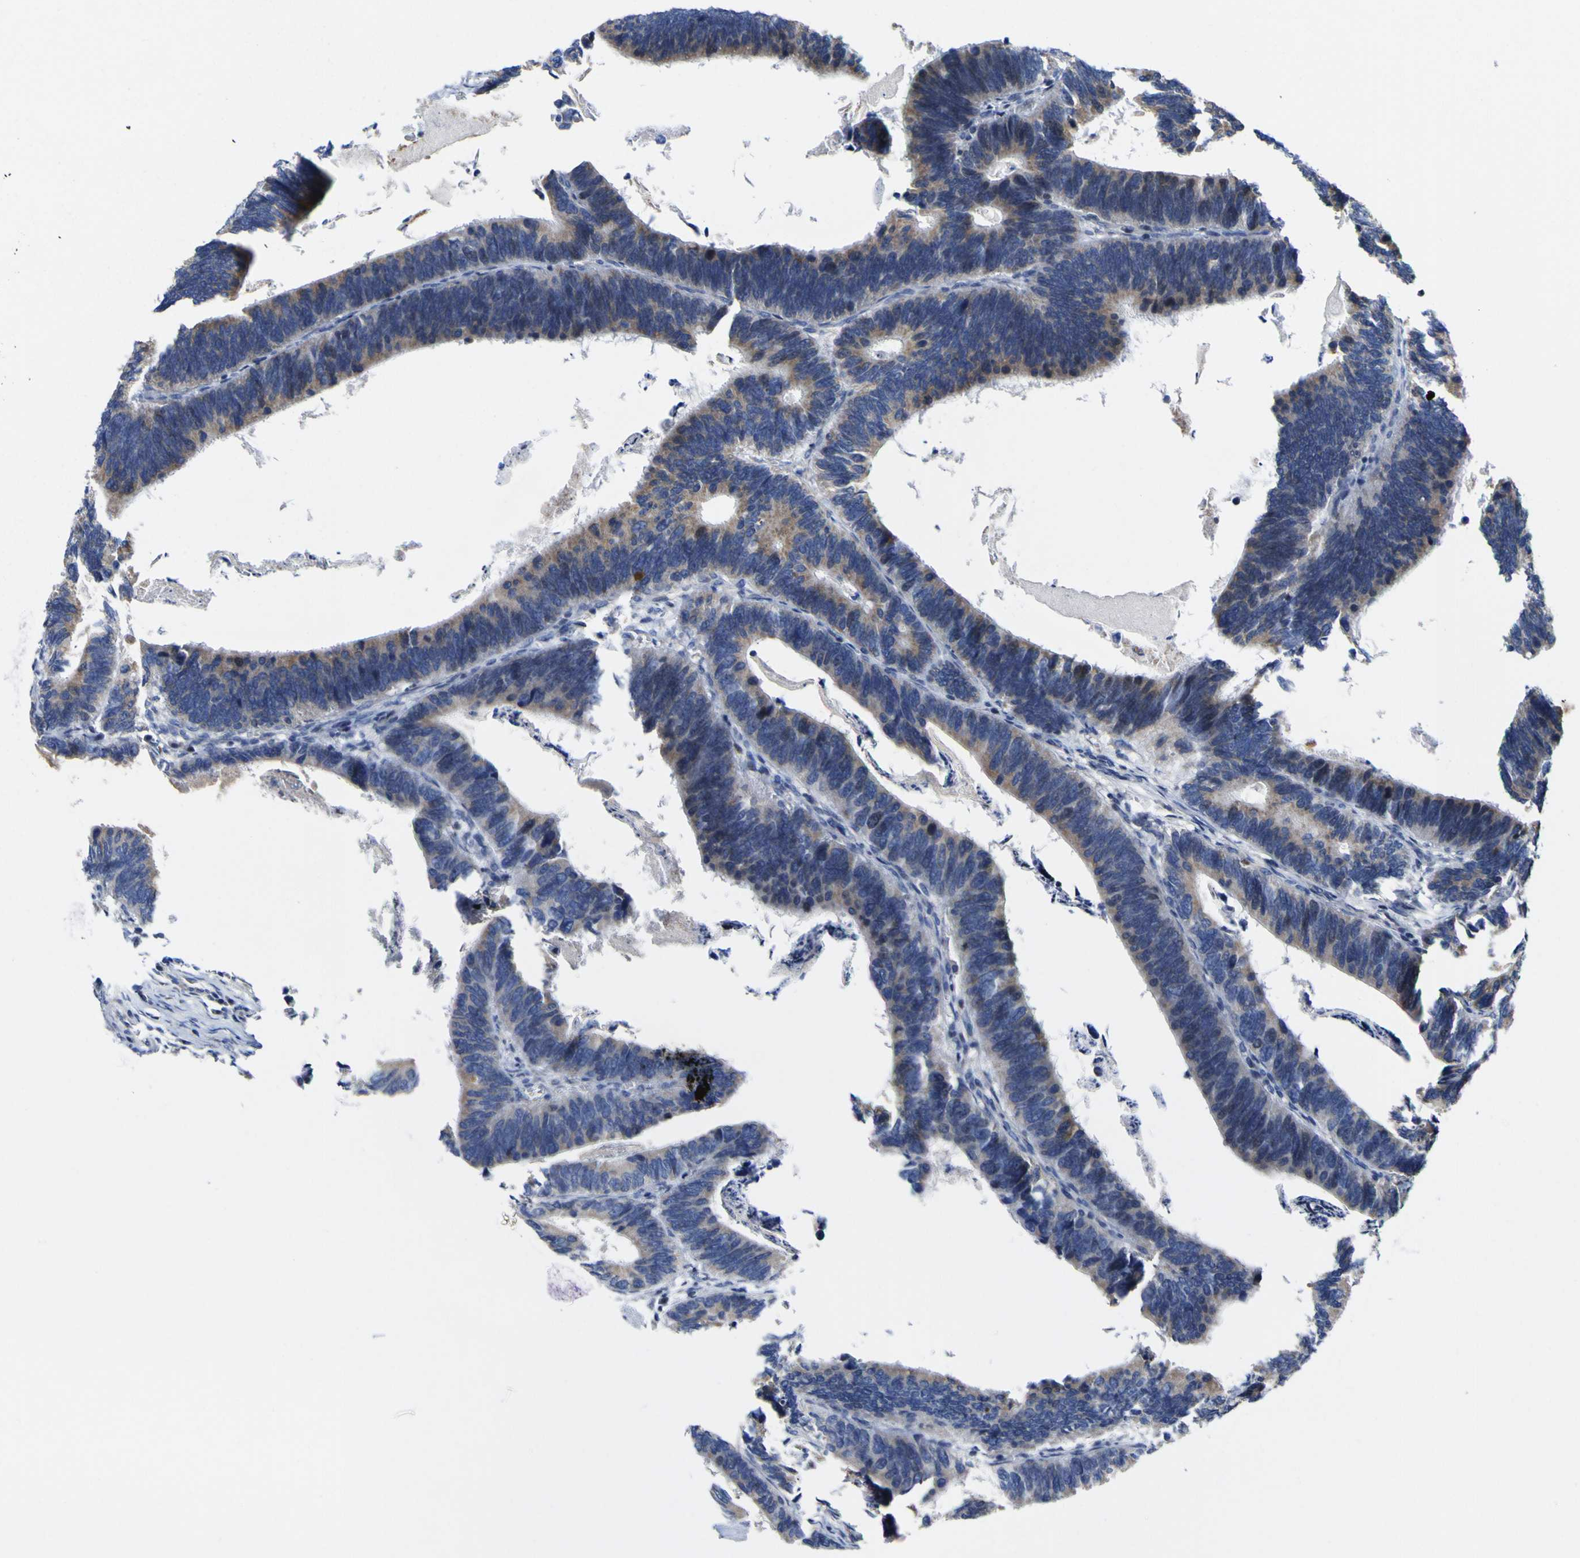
{"staining": {"intensity": "weak", "quantity": "25%-75%", "location": "cytoplasmic/membranous"}, "tissue": "colorectal cancer", "cell_type": "Tumor cells", "image_type": "cancer", "snomed": [{"axis": "morphology", "description": "Adenocarcinoma, NOS"}, {"axis": "topography", "description": "Colon"}], "caption": "Adenocarcinoma (colorectal) stained with a protein marker shows weak staining in tumor cells.", "gene": "CCDC90B", "patient": {"sex": "male", "age": 72}}